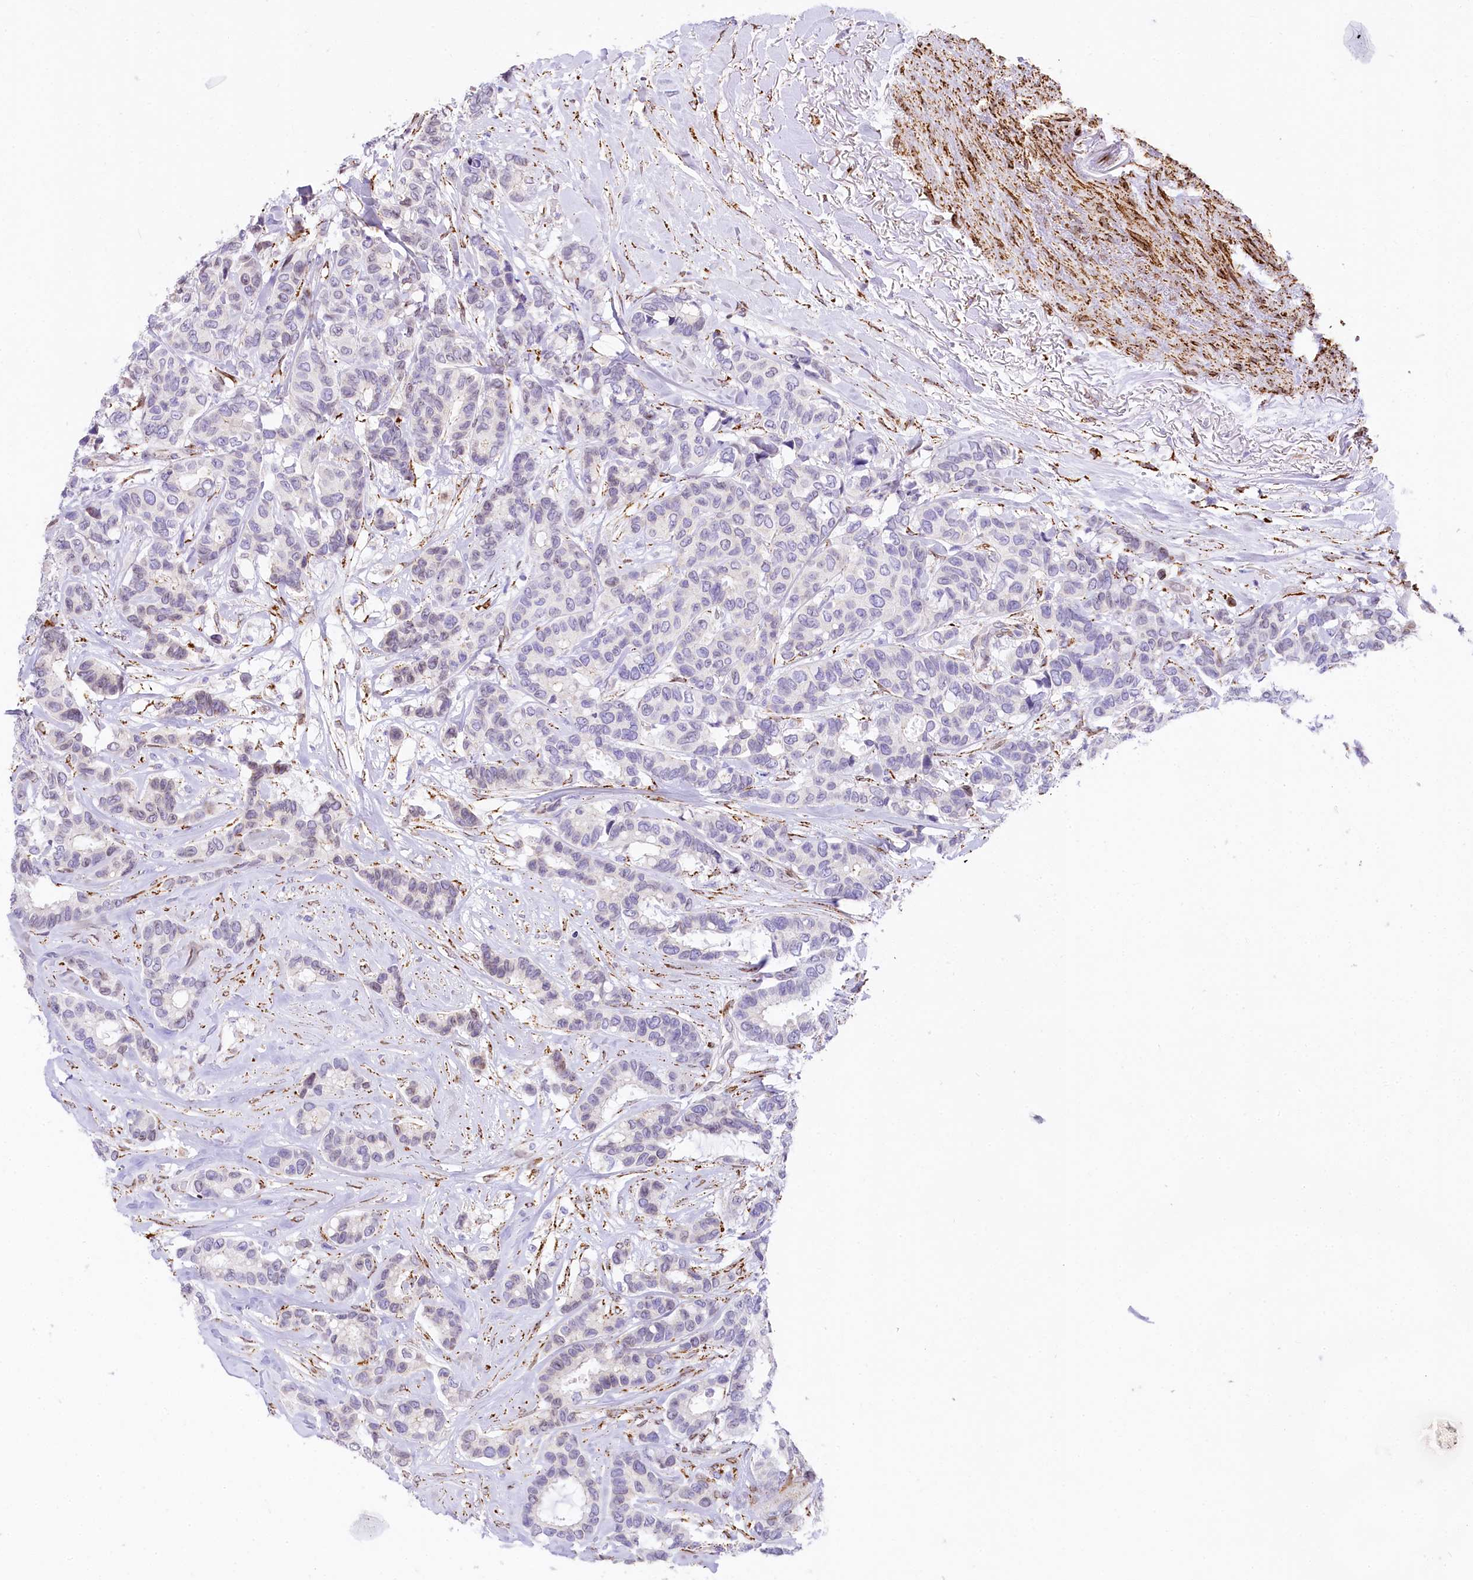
{"staining": {"intensity": "negative", "quantity": "none", "location": "none"}, "tissue": "breast cancer", "cell_type": "Tumor cells", "image_type": "cancer", "snomed": [{"axis": "morphology", "description": "Duct carcinoma"}, {"axis": "topography", "description": "Breast"}], "caption": "This is an immunohistochemistry photomicrograph of human invasive ductal carcinoma (breast). There is no staining in tumor cells.", "gene": "PPIP5K2", "patient": {"sex": "female", "age": 87}}